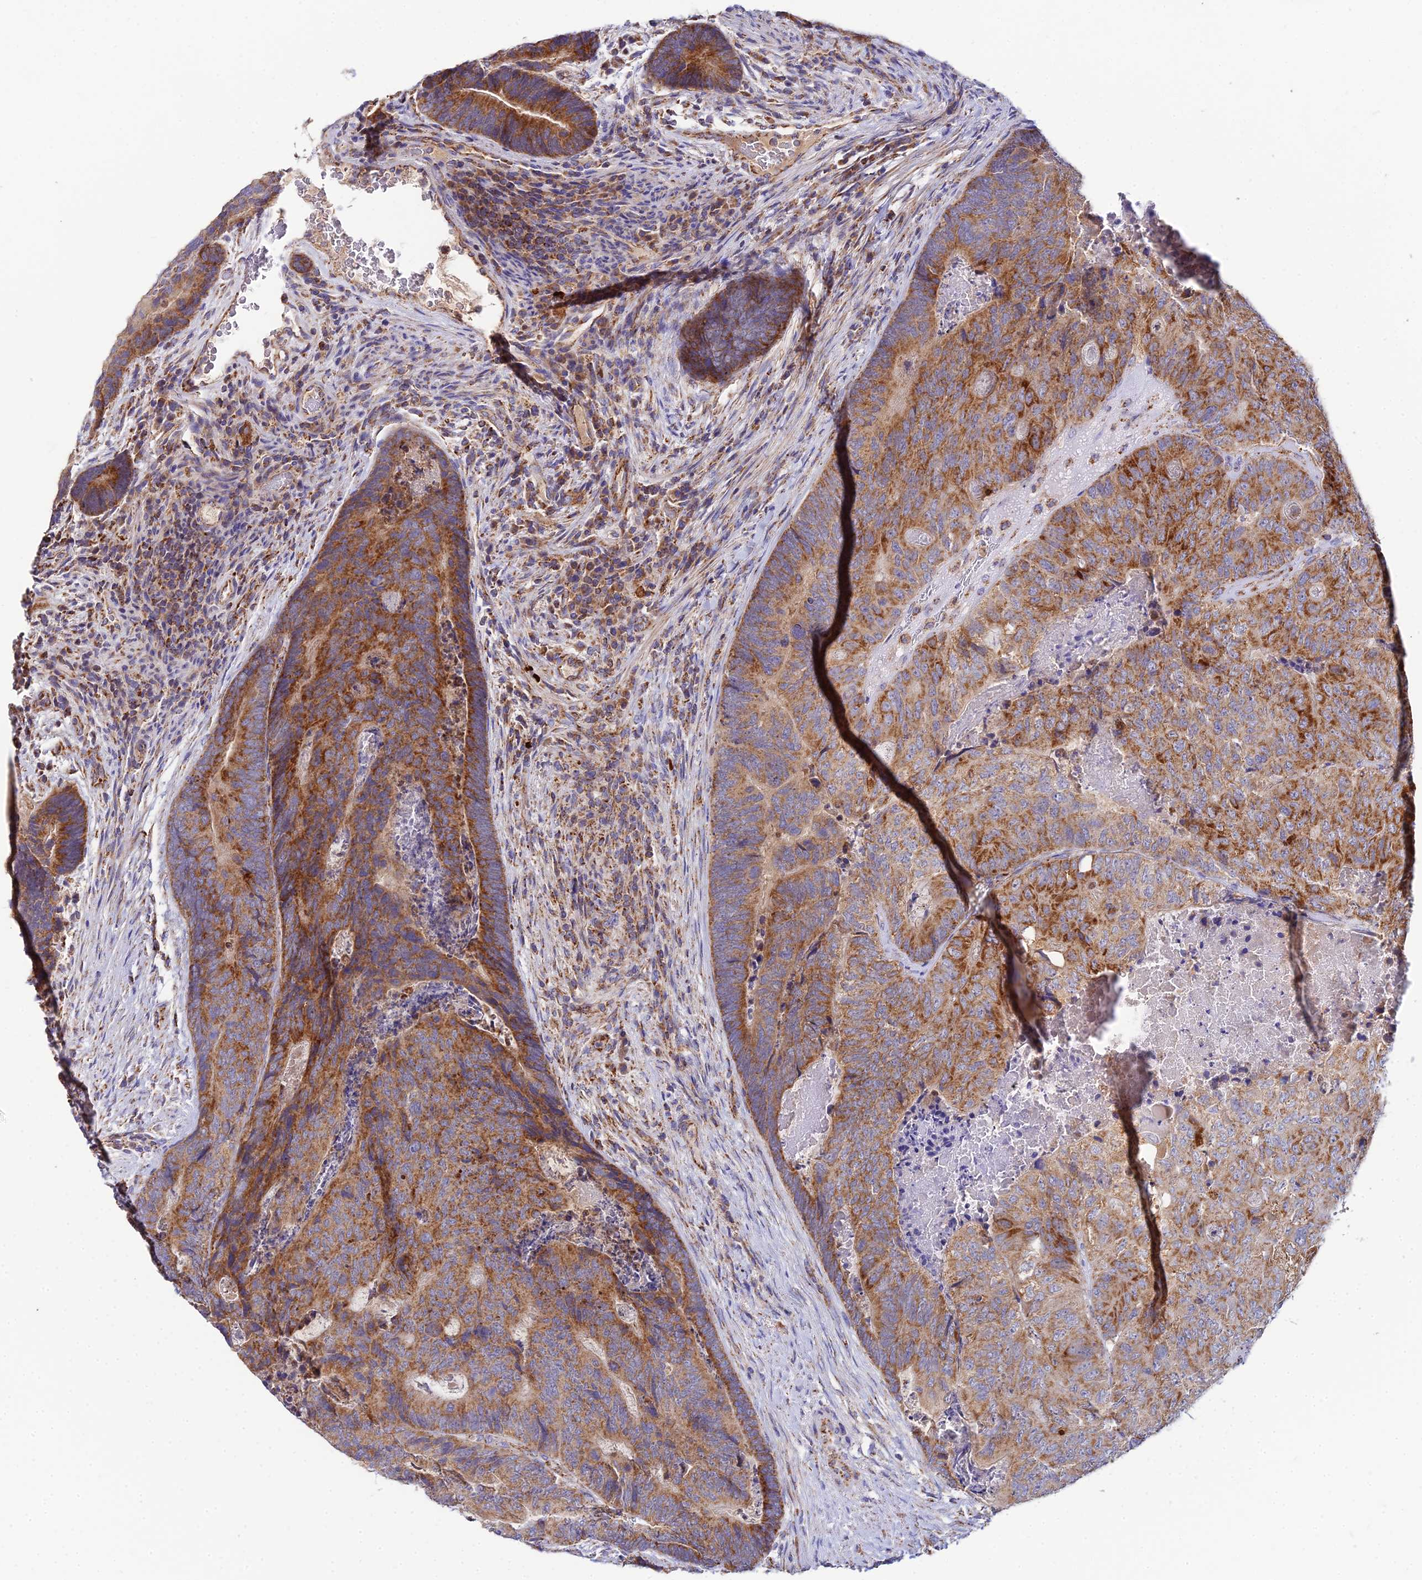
{"staining": {"intensity": "strong", "quantity": ">75%", "location": "cytoplasmic/membranous"}, "tissue": "colorectal cancer", "cell_type": "Tumor cells", "image_type": "cancer", "snomed": [{"axis": "morphology", "description": "Adenocarcinoma, NOS"}, {"axis": "topography", "description": "Colon"}], "caption": "Protein expression analysis of colorectal cancer (adenocarcinoma) shows strong cytoplasmic/membranous expression in approximately >75% of tumor cells. (DAB IHC, brown staining for protein, blue staining for nuclei).", "gene": "NIPSNAP3A", "patient": {"sex": "female", "age": 67}}